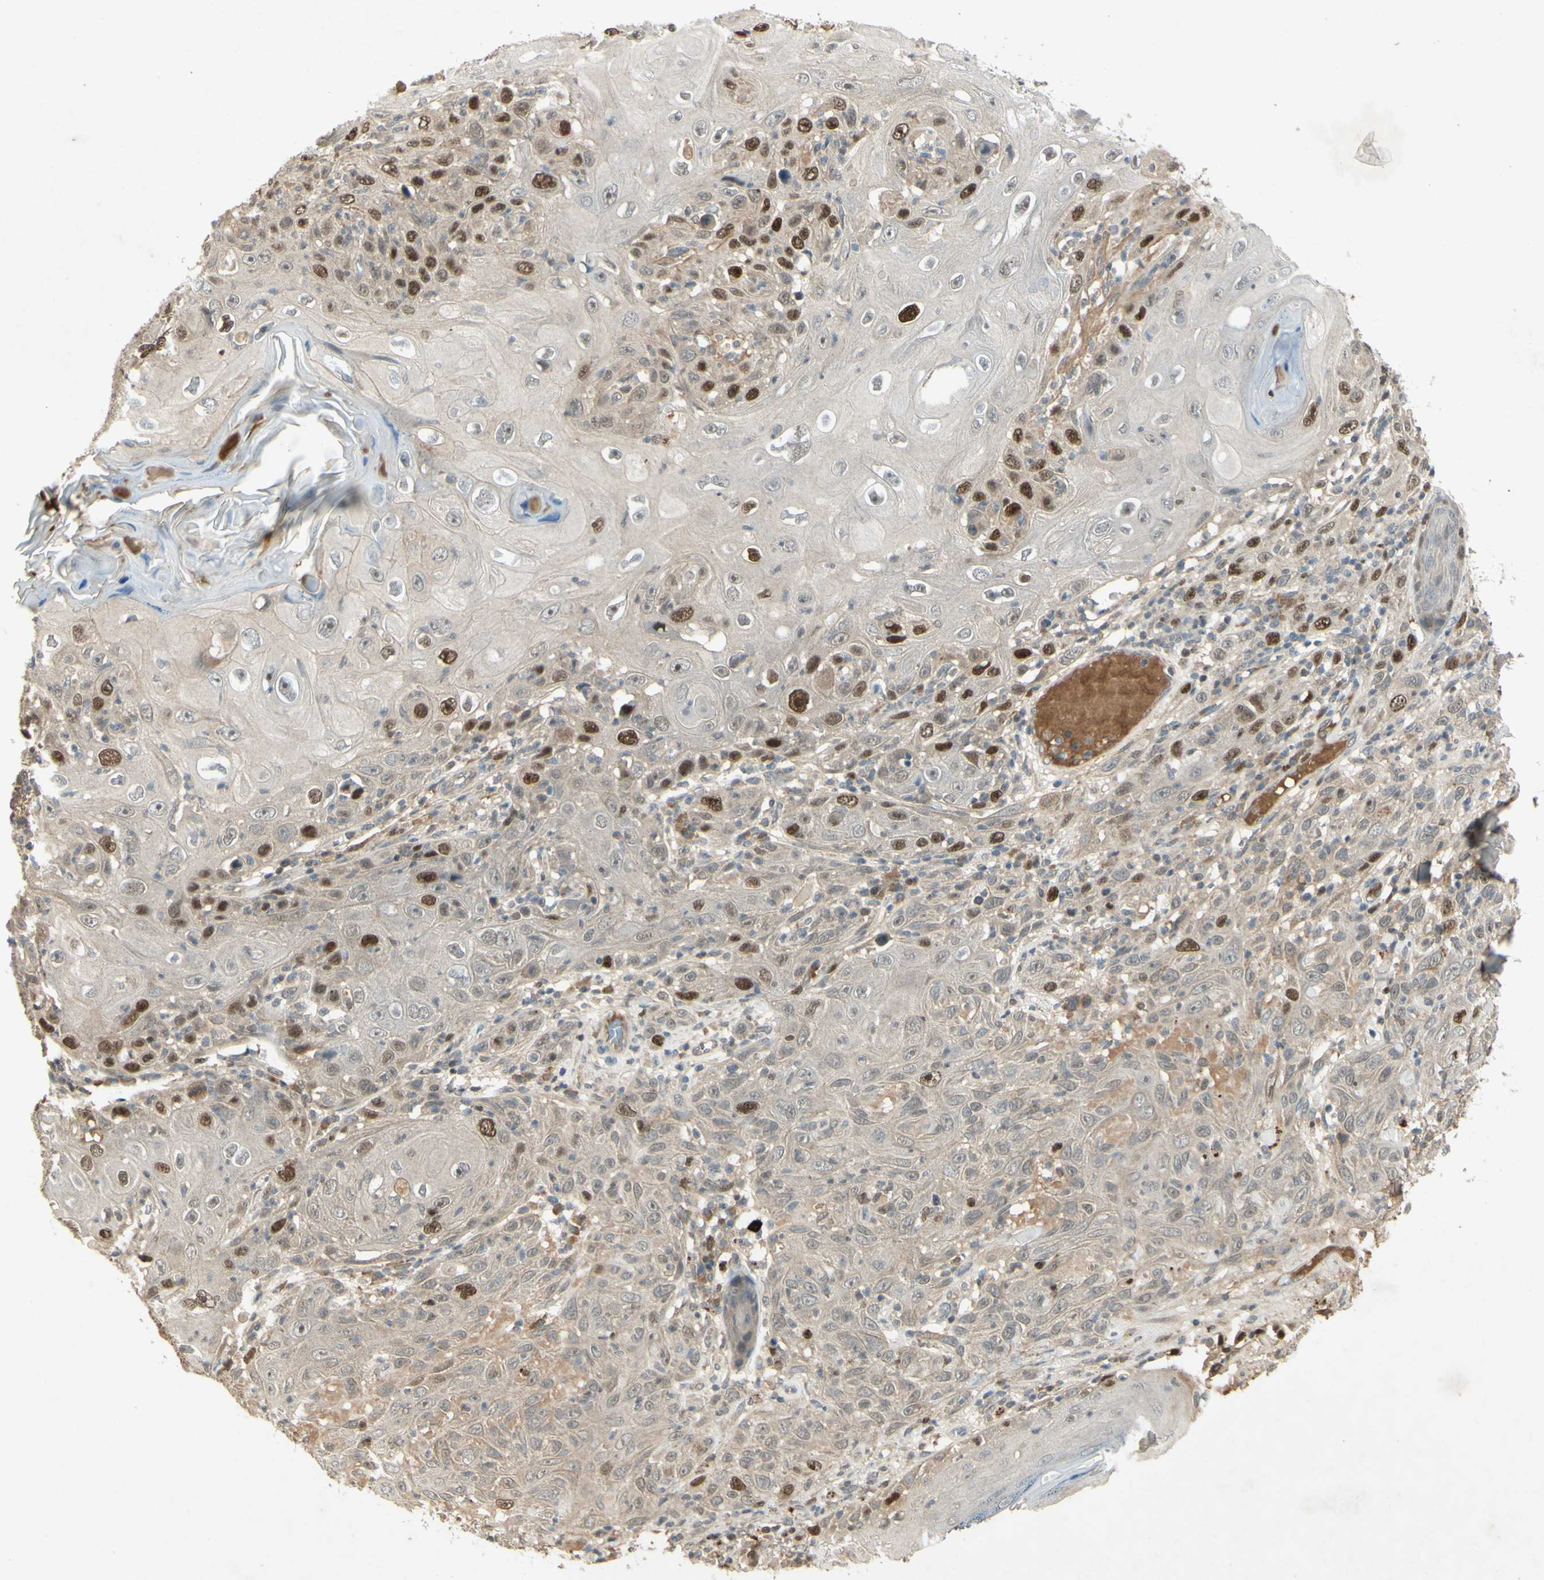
{"staining": {"intensity": "strong", "quantity": "<25%", "location": "nuclear"}, "tissue": "skin cancer", "cell_type": "Tumor cells", "image_type": "cancer", "snomed": [{"axis": "morphology", "description": "Squamous cell carcinoma, NOS"}, {"axis": "topography", "description": "Skin"}], "caption": "Skin cancer (squamous cell carcinoma) stained with IHC displays strong nuclear positivity in approximately <25% of tumor cells. The protein is shown in brown color, while the nuclei are stained blue.", "gene": "RAD18", "patient": {"sex": "female", "age": 88}}